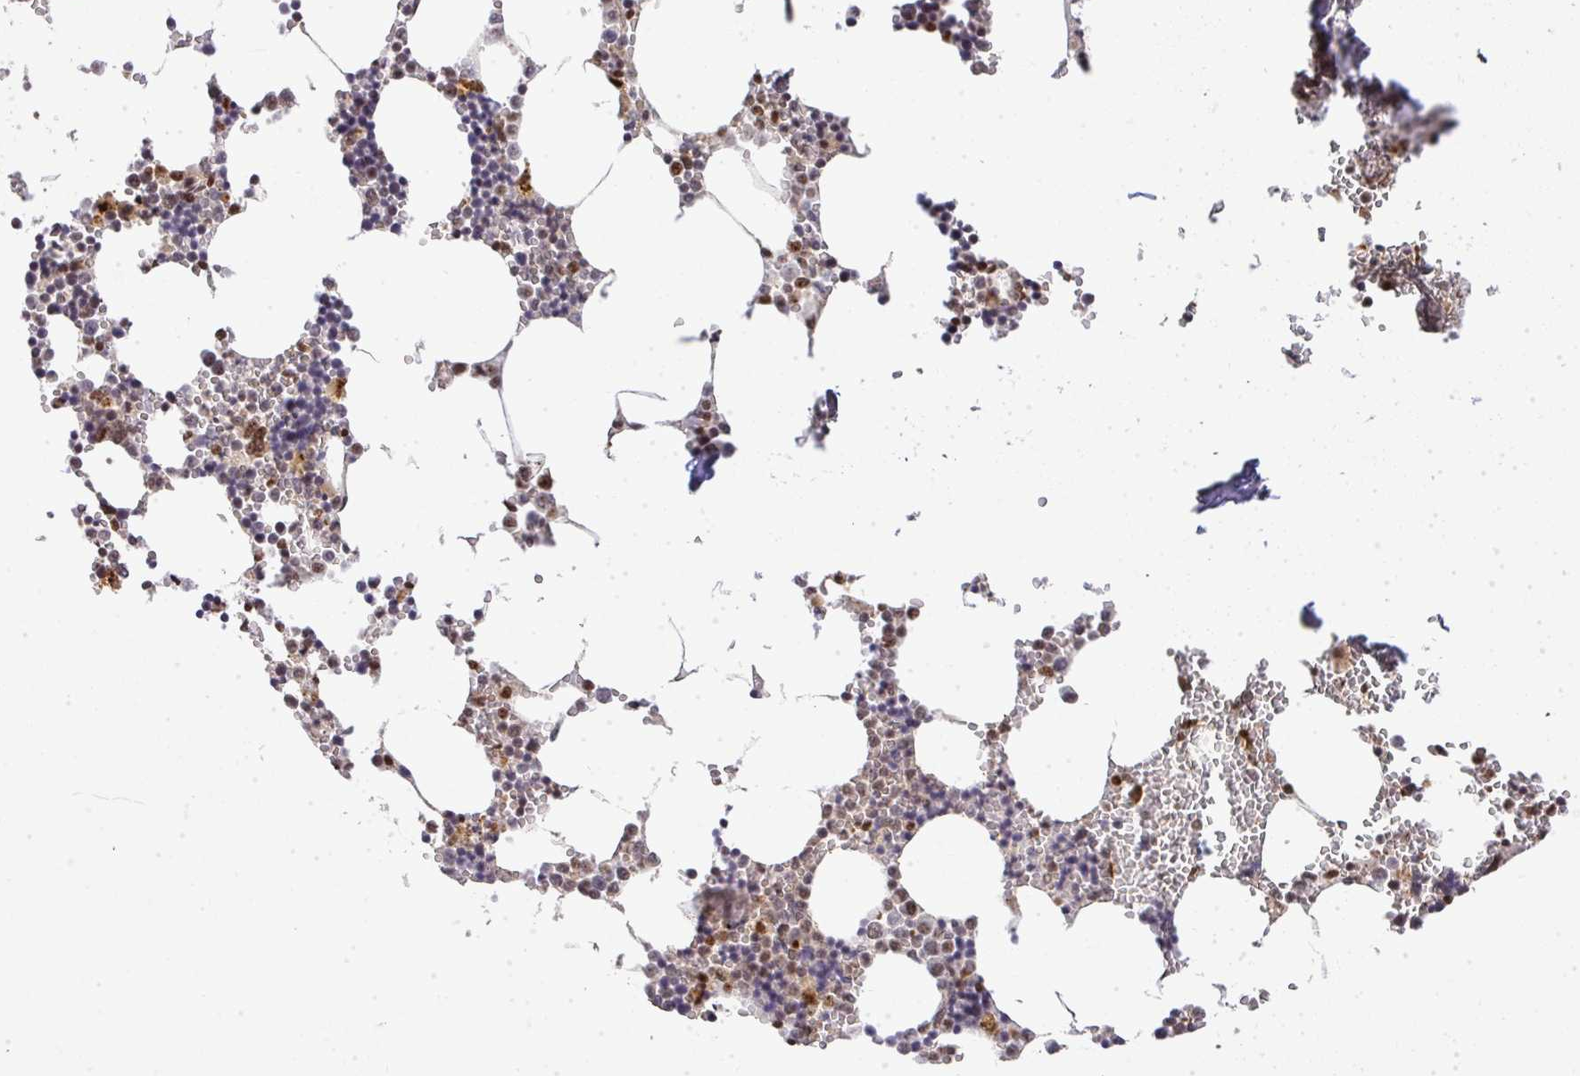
{"staining": {"intensity": "strong", "quantity": "25%-75%", "location": "nuclear"}, "tissue": "bone marrow", "cell_type": "Hematopoietic cells", "image_type": "normal", "snomed": [{"axis": "morphology", "description": "Normal tissue, NOS"}, {"axis": "topography", "description": "Bone marrow"}], "caption": "Brown immunohistochemical staining in normal bone marrow displays strong nuclear staining in approximately 25%-75% of hematopoietic cells.", "gene": "U2AF1L4", "patient": {"sex": "male", "age": 54}}